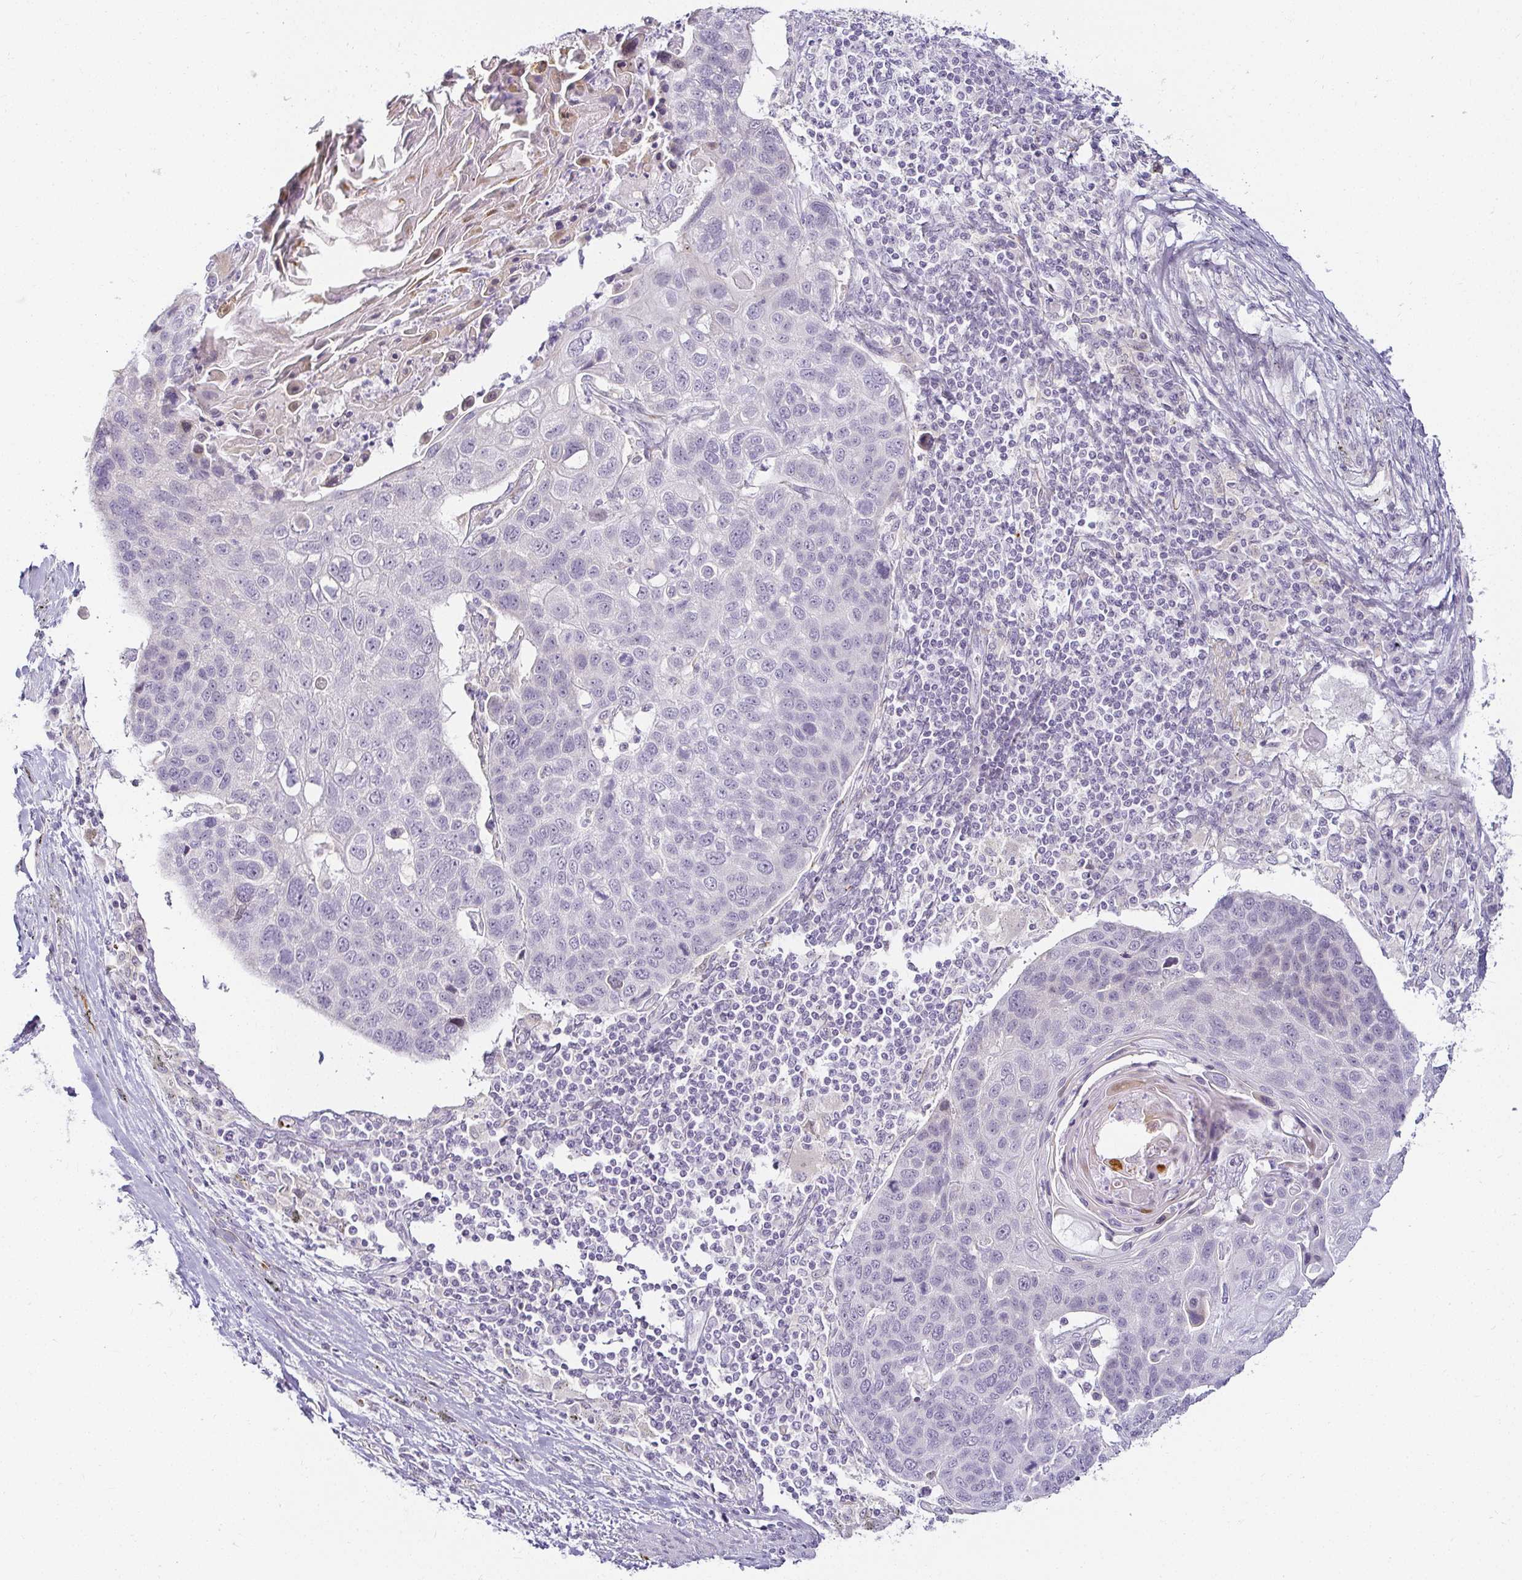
{"staining": {"intensity": "negative", "quantity": "none", "location": "none"}, "tissue": "lung cancer", "cell_type": "Tumor cells", "image_type": "cancer", "snomed": [{"axis": "morphology", "description": "Squamous cell carcinoma, NOS"}, {"axis": "topography", "description": "Lymph node"}, {"axis": "topography", "description": "Lung"}], "caption": "Tumor cells show no significant staining in lung cancer (squamous cell carcinoma).", "gene": "ACAN", "patient": {"sex": "male", "age": 61}}